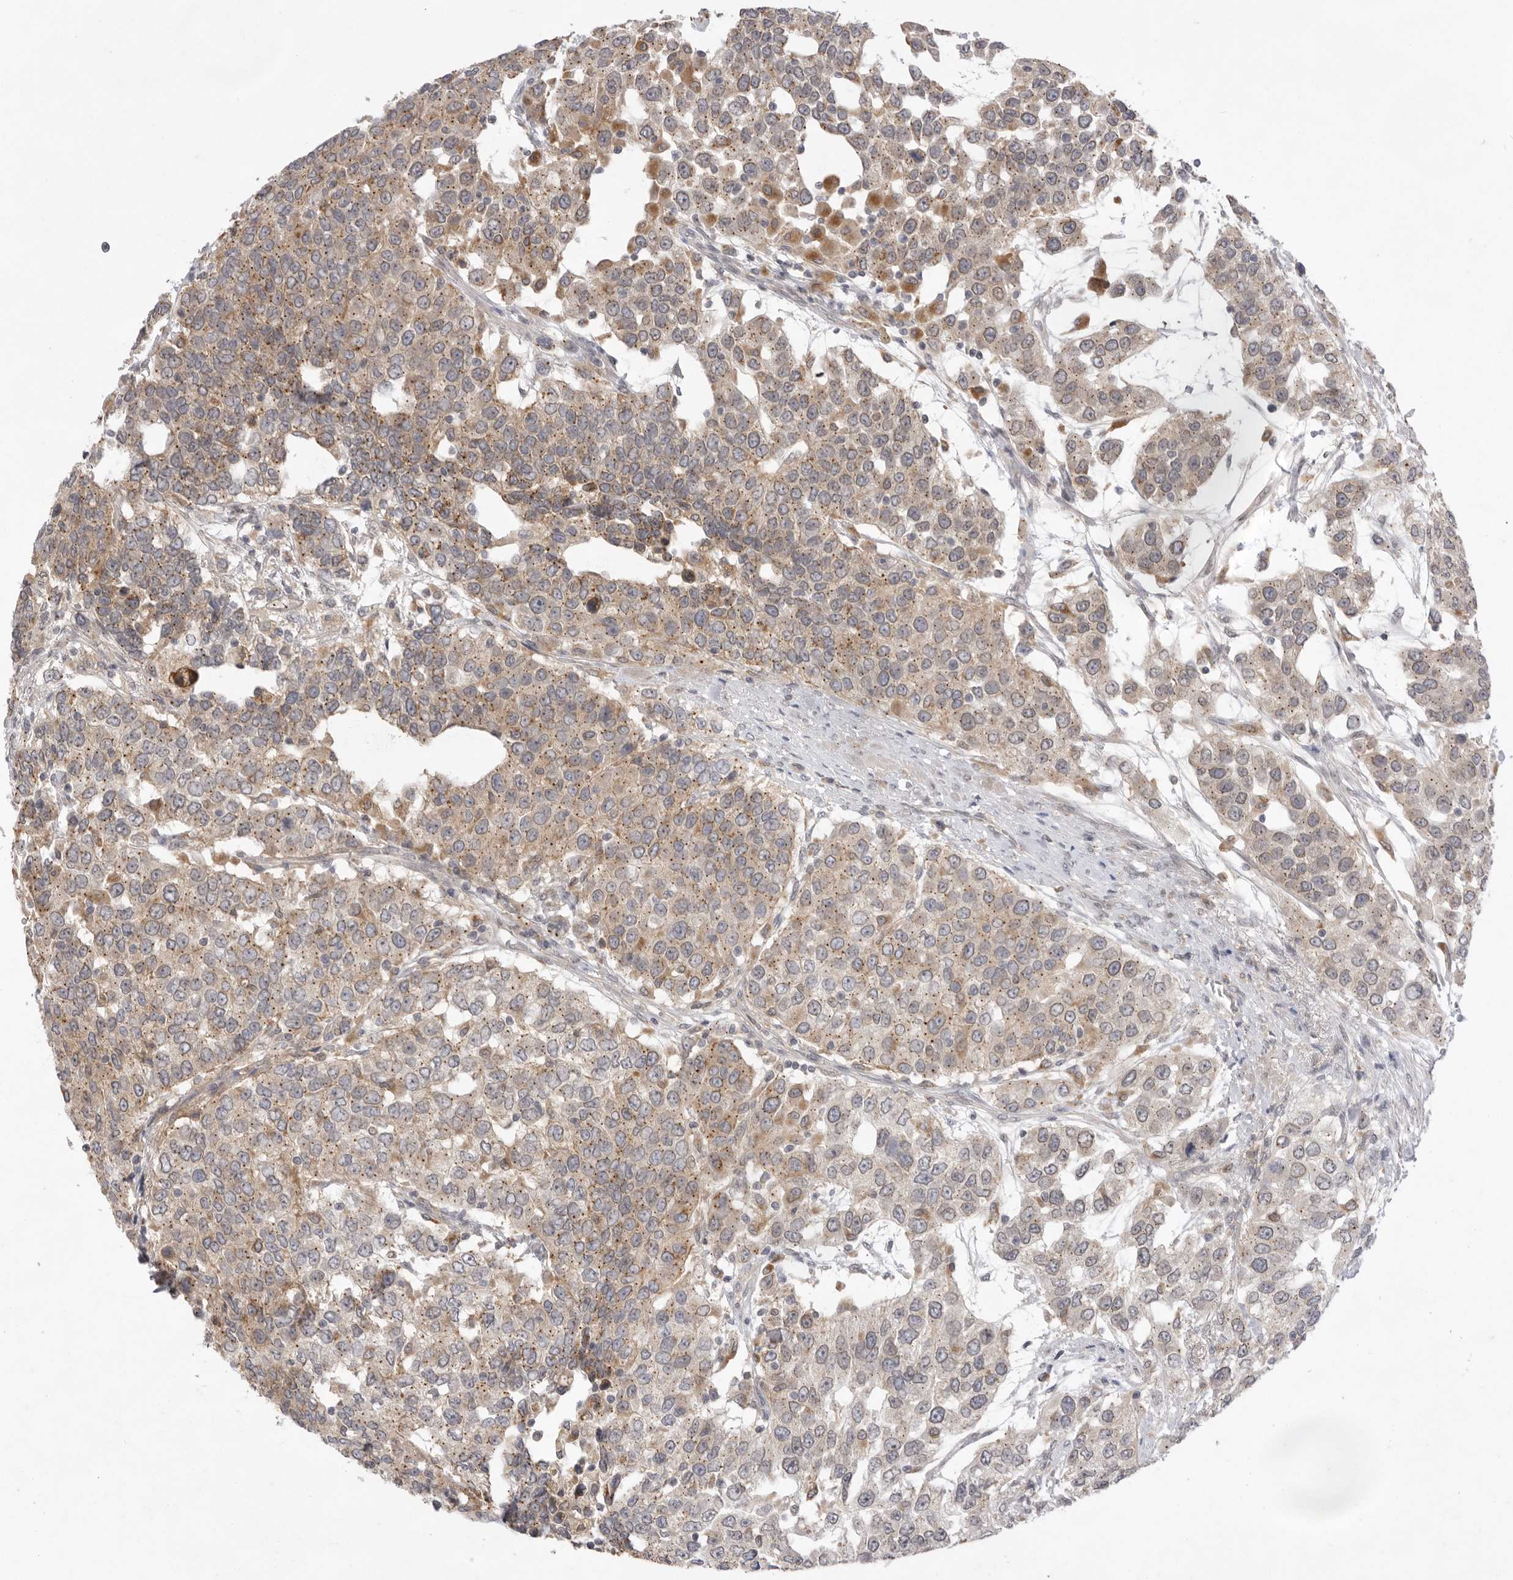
{"staining": {"intensity": "weak", "quantity": ">75%", "location": "cytoplasmic/membranous"}, "tissue": "urothelial cancer", "cell_type": "Tumor cells", "image_type": "cancer", "snomed": [{"axis": "morphology", "description": "Urothelial carcinoma, High grade"}, {"axis": "topography", "description": "Urinary bladder"}], "caption": "Urothelial cancer was stained to show a protein in brown. There is low levels of weak cytoplasmic/membranous expression in about >75% of tumor cells. (DAB (3,3'-diaminobenzidine) = brown stain, brightfield microscopy at high magnification).", "gene": "TLR3", "patient": {"sex": "female", "age": 80}}